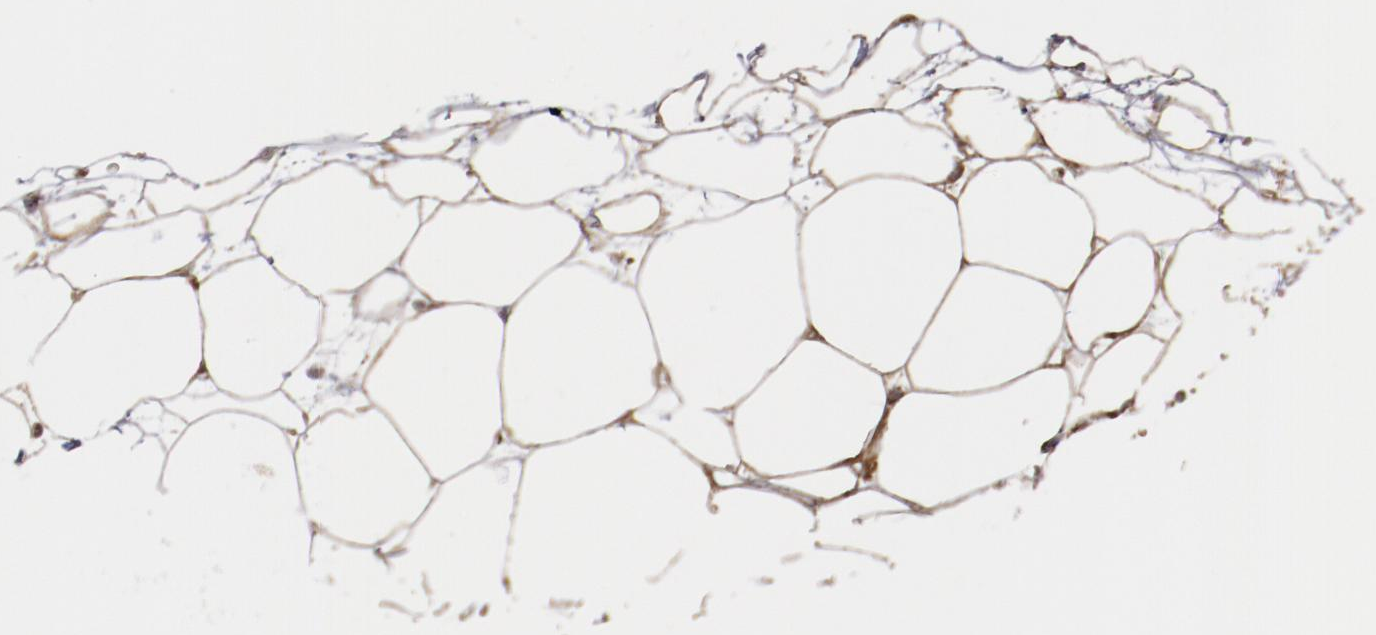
{"staining": {"intensity": "moderate", "quantity": ">75%", "location": "cytoplasmic/membranous"}, "tissue": "adipose tissue", "cell_type": "Adipocytes", "image_type": "normal", "snomed": [{"axis": "morphology", "description": "Normal tissue, NOS"}, {"axis": "topography", "description": "Breast"}], "caption": "Normal adipose tissue demonstrates moderate cytoplasmic/membranous expression in approximately >75% of adipocytes (DAB (3,3'-diaminobenzidine) IHC, brown staining for protein, blue staining for nuclei)..", "gene": "ERLIN2", "patient": {"sex": "female", "age": 22}}